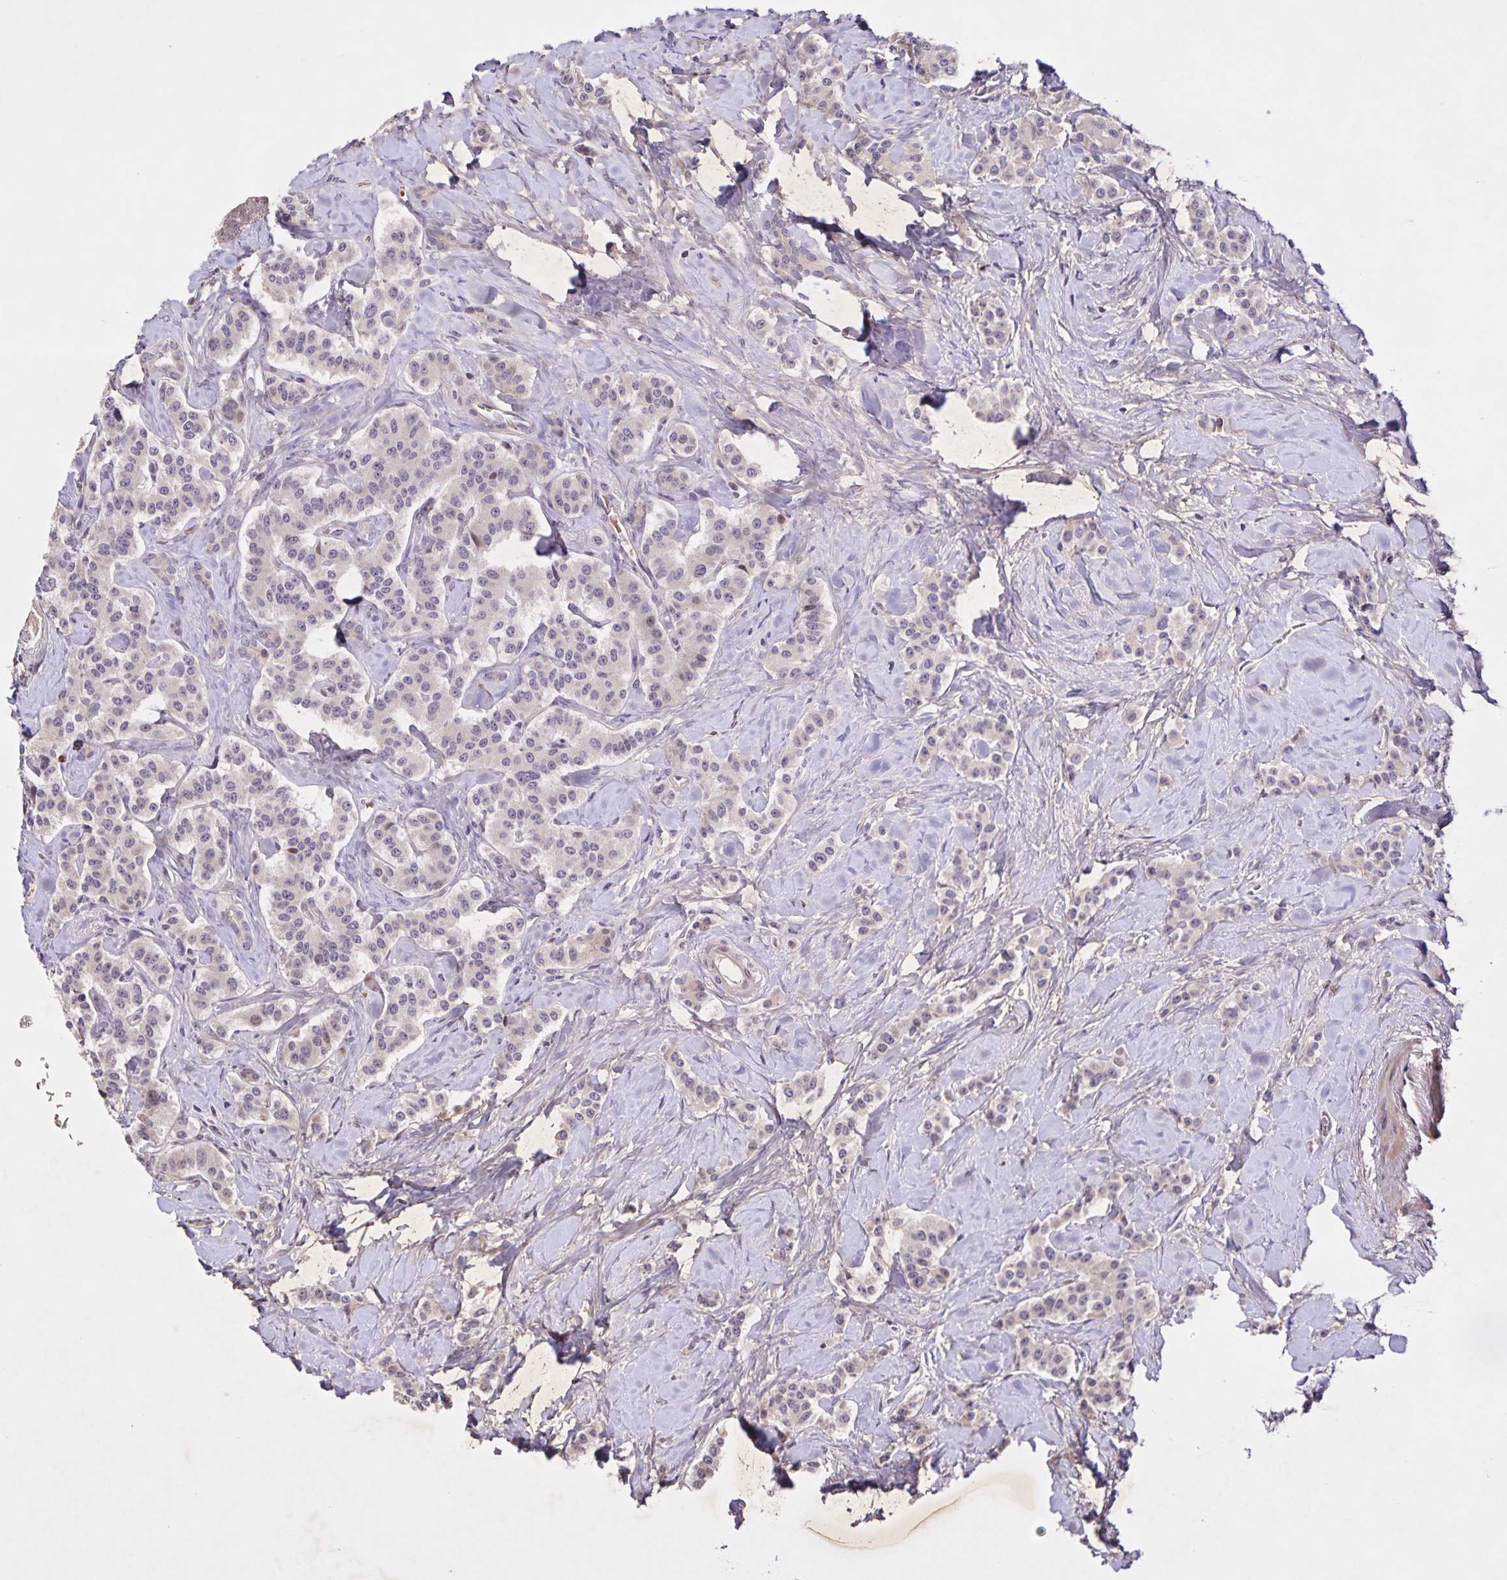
{"staining": {"intensity": "moderate", "quantity": "25%-75%", "location": "cytoplasmic/membranous"}, "tissue": "carcinoid", "cell_type": "Tumor cells", "image_type": "cancer", "snomed": [{"axis": "morphology", "description": "Normal tissue, NOS"}, {"axis": "morphology", "description": "Carcinoid, malignant, NOS"}, {"axis": "topography", "description": "Pancreas"}], "caption": "Malignant carcinoid stained for a protein (brown) reveals moderate cytoplasmic/membranous positive expression in approximately 25%-75% of tumor cells.", "gene": "GDF2", "patient": {"sex": "male", "age": 36}}